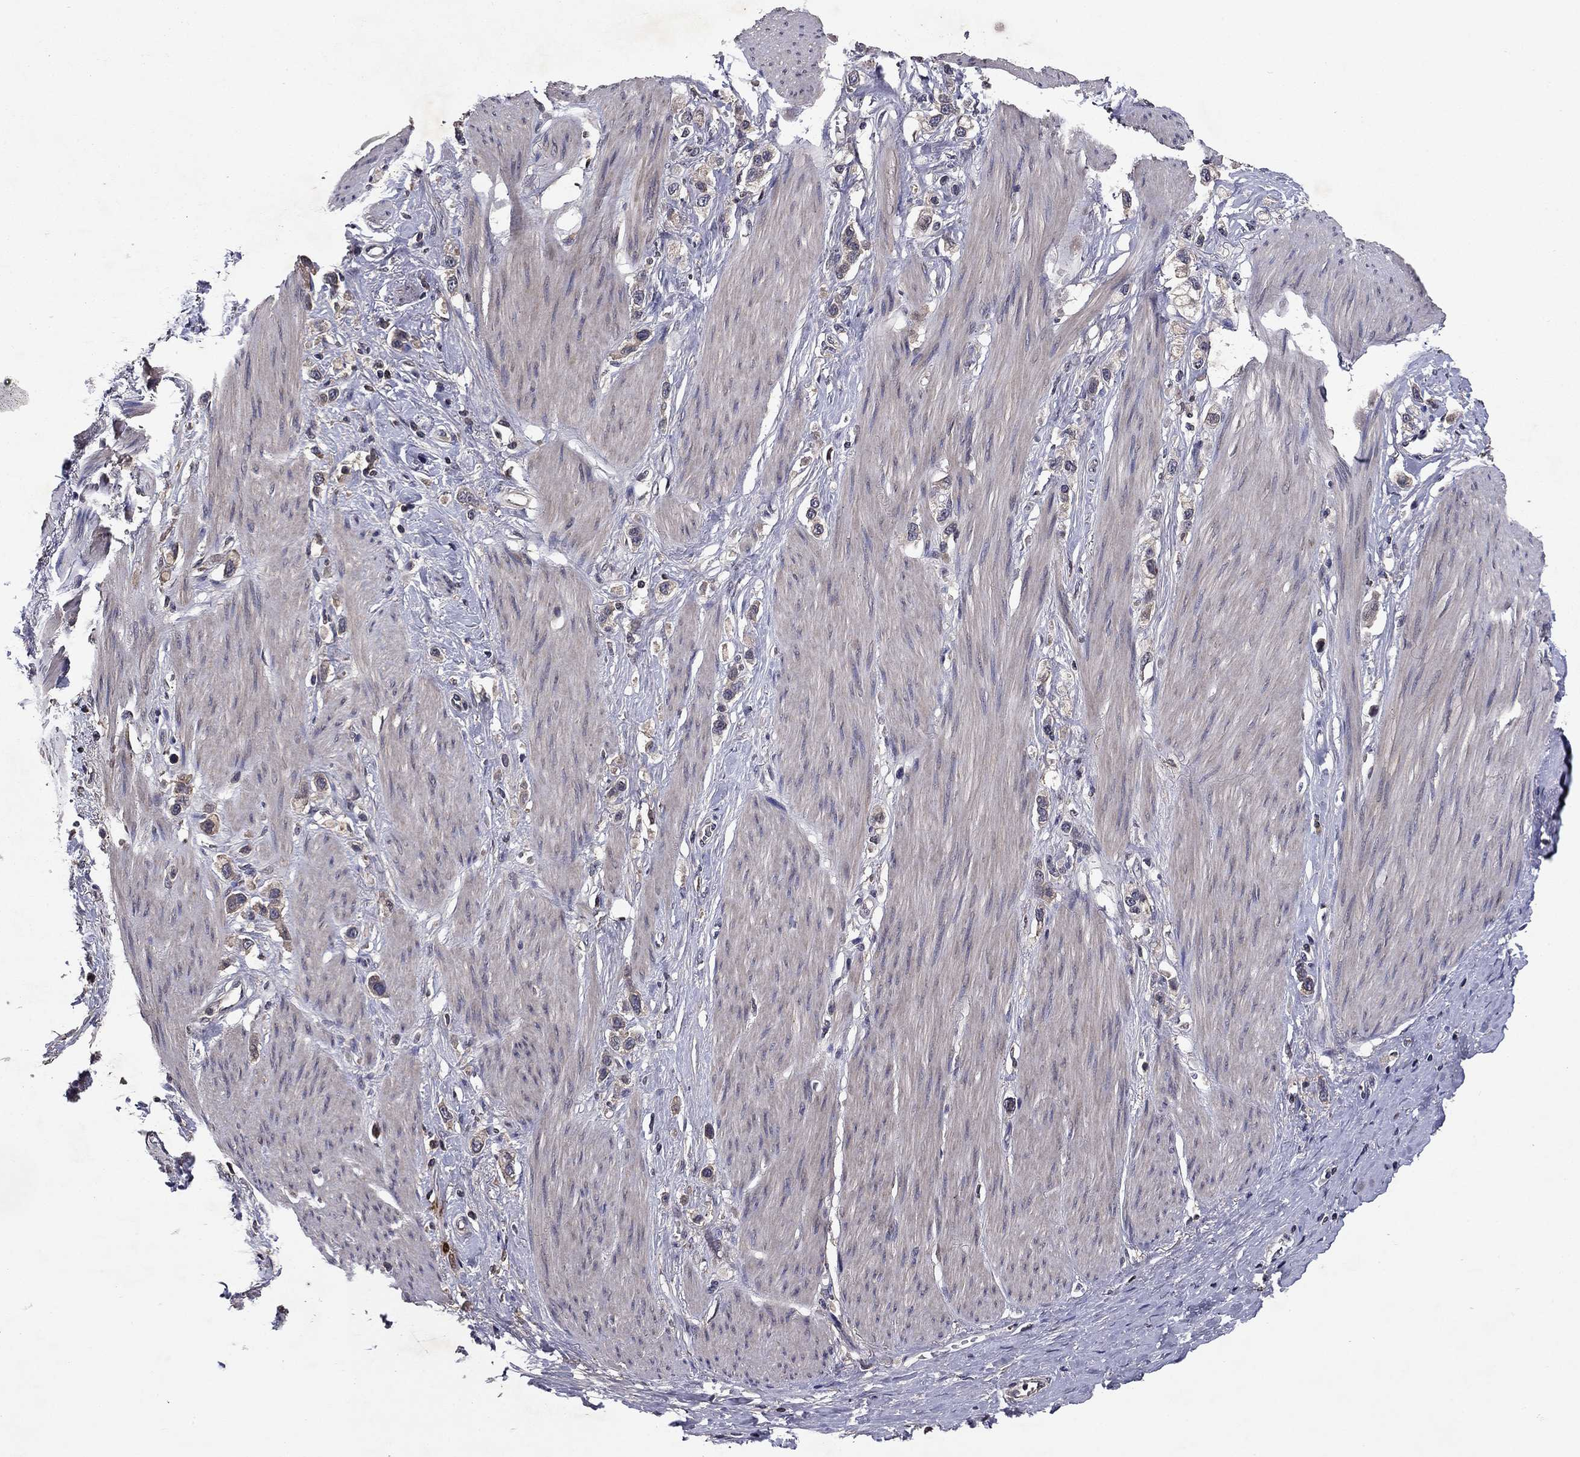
{"staining": {"intensity": "weak", "quantity": "<25%", "location": "cytoplasmic/membranous"}, "tissue": "stomach cancer", "cell_type": "Tumor cells", "image_type": "cancer", "snomed": [{"axis": "morphology", "description": "Normal tissue, NOS"}, {"axis": "morphology", "description": "Adenocarcinoma, NOS"}, {"axis": "morphology", "description": "Adenocarcinoma, High grade"}, {"axis": "topography", "description": "Stomach, upper"}, {"axis": "topography", "description": "Stomach"}], "caption": "Immunohistochemistry of stomach cancer (adenocarcinoma) reveals no staining in tumor cells. (DAB (3,3'-diaminobenzidine) IHC visualized using brightfield microscopy, high magnification).", "gene": "PROS1", "patient": {"sex": "female", "age": 65}}